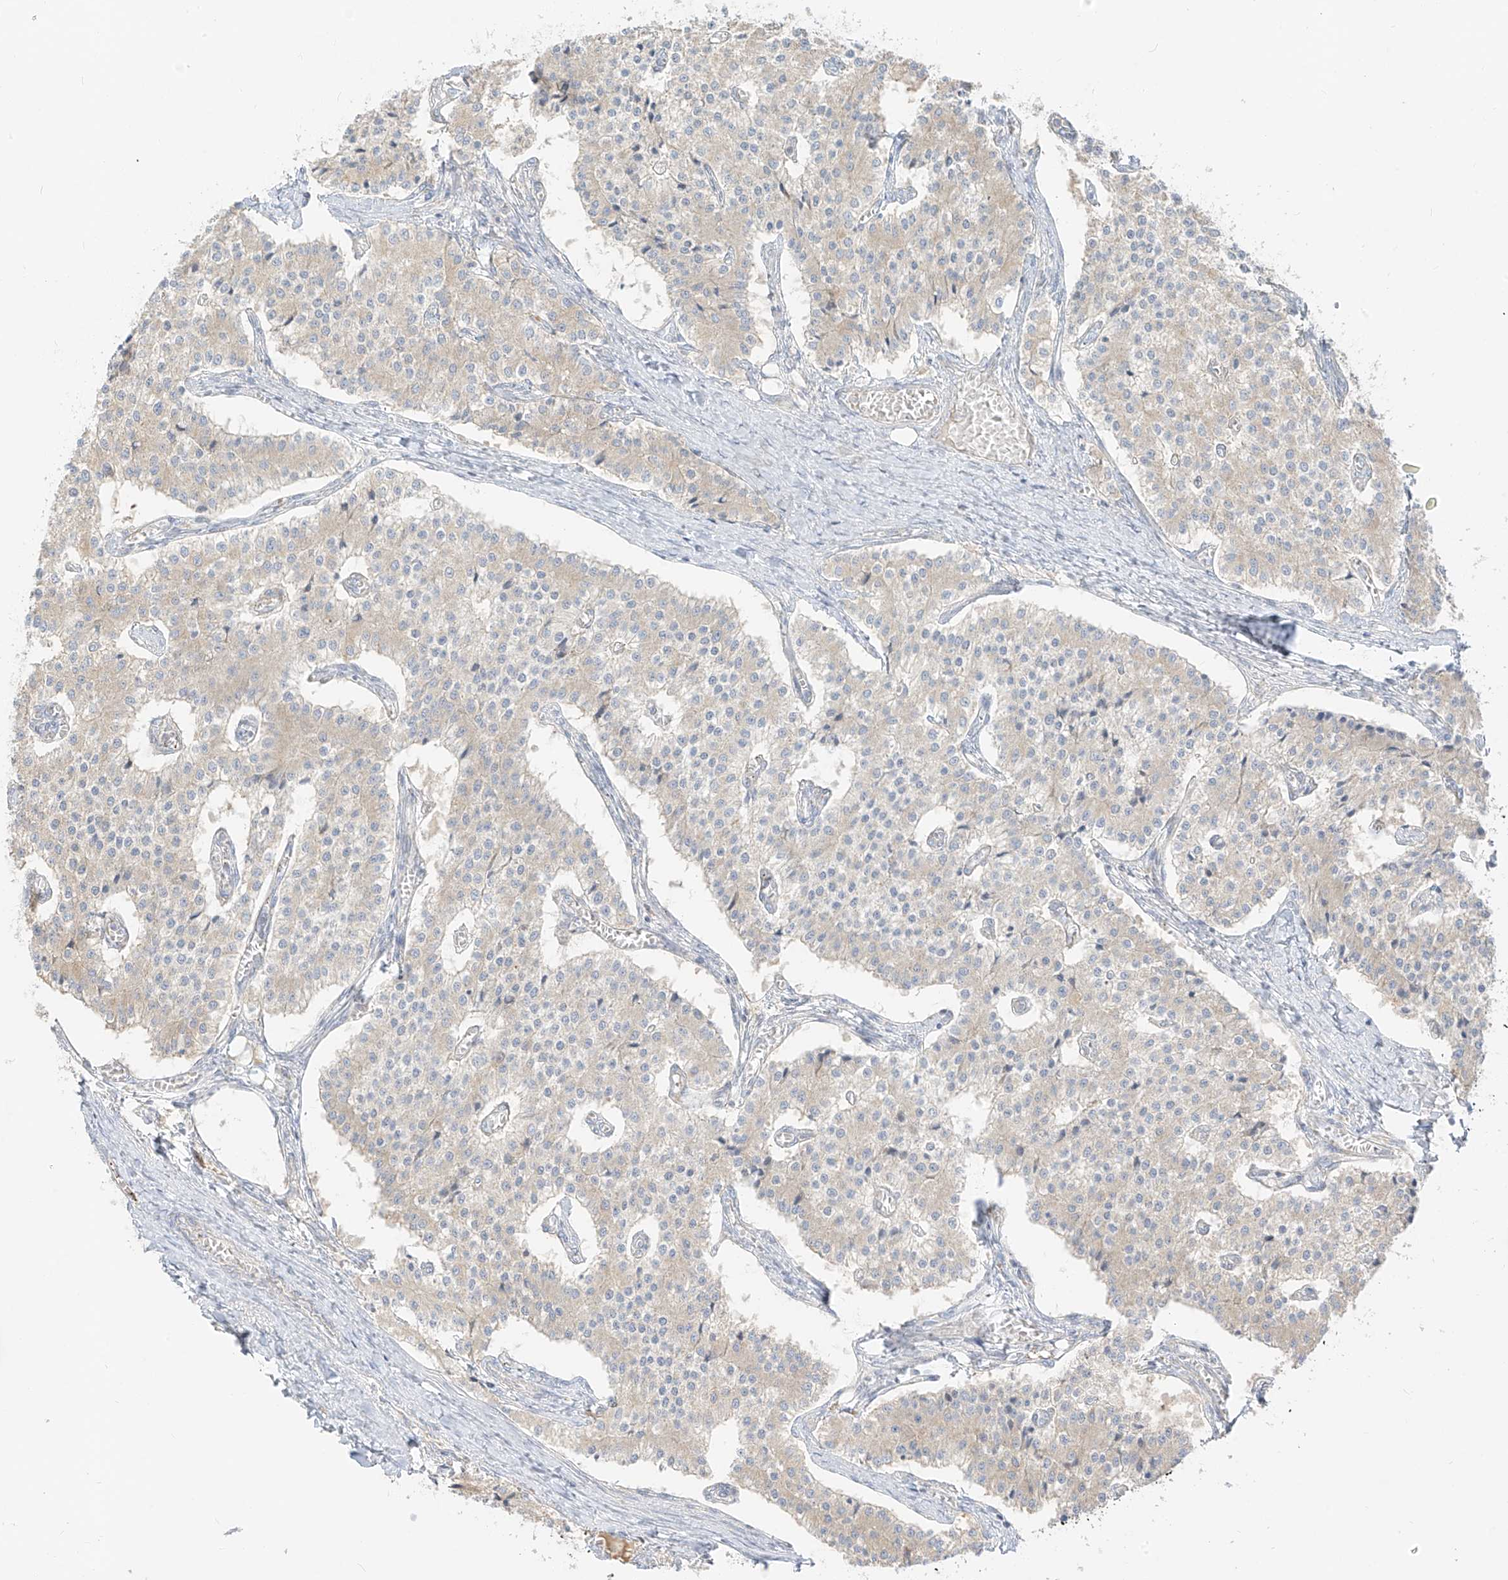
{"staining": {"intensity": "weak", "quantity": "<25%", "location": "cytoplasmic/membranous"}, "tissue": "carcinoid", "cell_type": "Tumor cells", "image_type": "cancer", "snomed": [{"axis": "morphology", "description": "Carcinoid, malignant, NOS"}, {"axis": "topography", "description": "Colon"}], "caption": "Immunohistochemistry image of human carcinoid stained for a protein (brown), which exhibits no staining in tumor cells.", "gene": "ZIM3", "patient": {"sex": "female", "age": 52}}